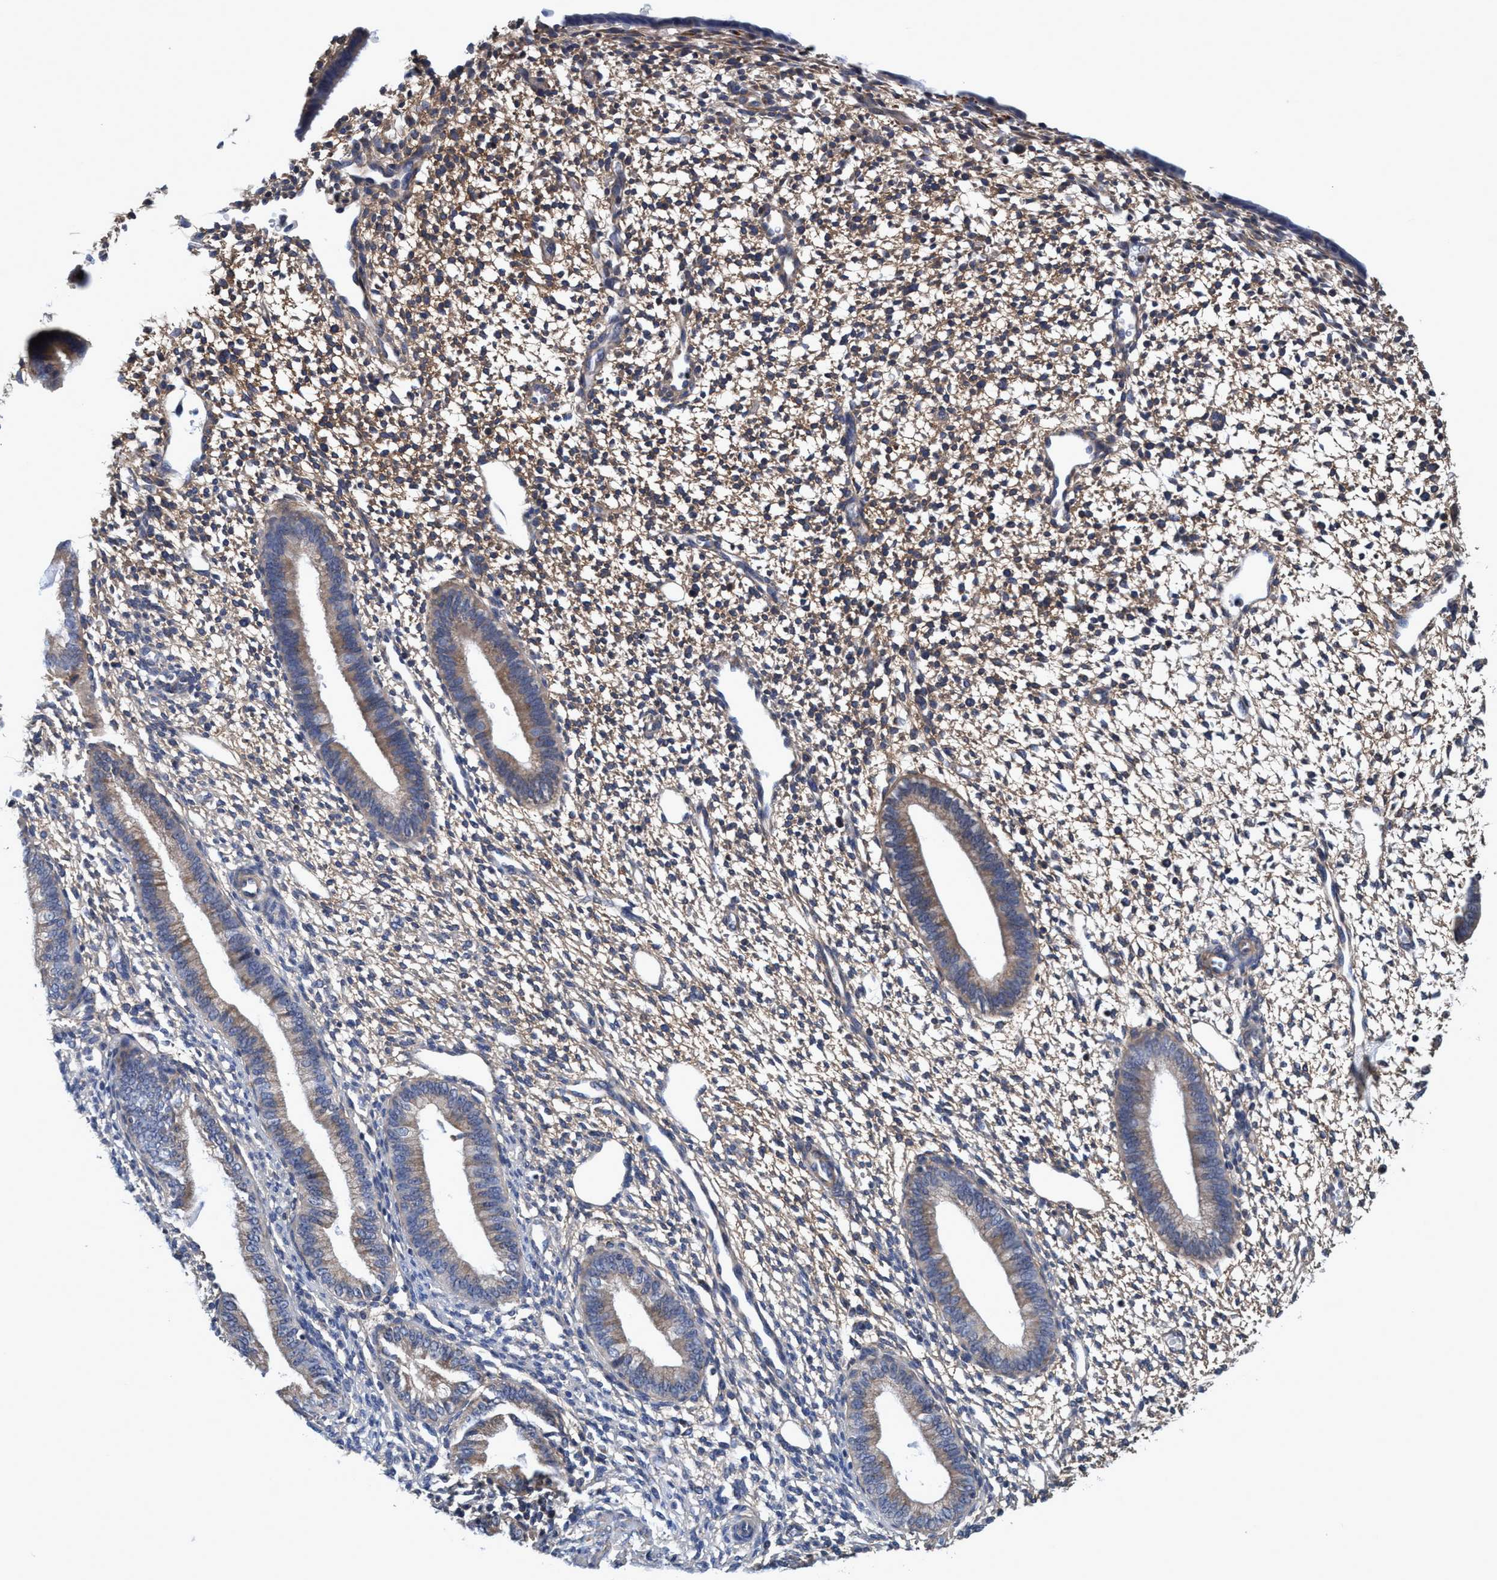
{"staining": {"intensity": "moderate", "quantity": "25%-75%", "location": "cytoplasmic/membranous"}, "tissue": "endometrium", "cell_type": "Cells in endometrial stroma", "image_type": "normal", "snomed": [{"axis": "morphology", "description": "Normal tissue, NOS"}, {"axis": "topography", "description": "Endometrium"}], "caption": "Endometrium stained with DAB (3,3'-diaminobenzidine) IHC exhibits medium levels of moderate cytoplasmic/membranous staining in about 25%-75% of cells in endometrial stroma. (DAB (3,3'-diaminobenzidine) = brown stain, brightfield microscopy at high magnification).", "gene": "CALCOCO2", "patient": {"sex": "female", "age": 46}}